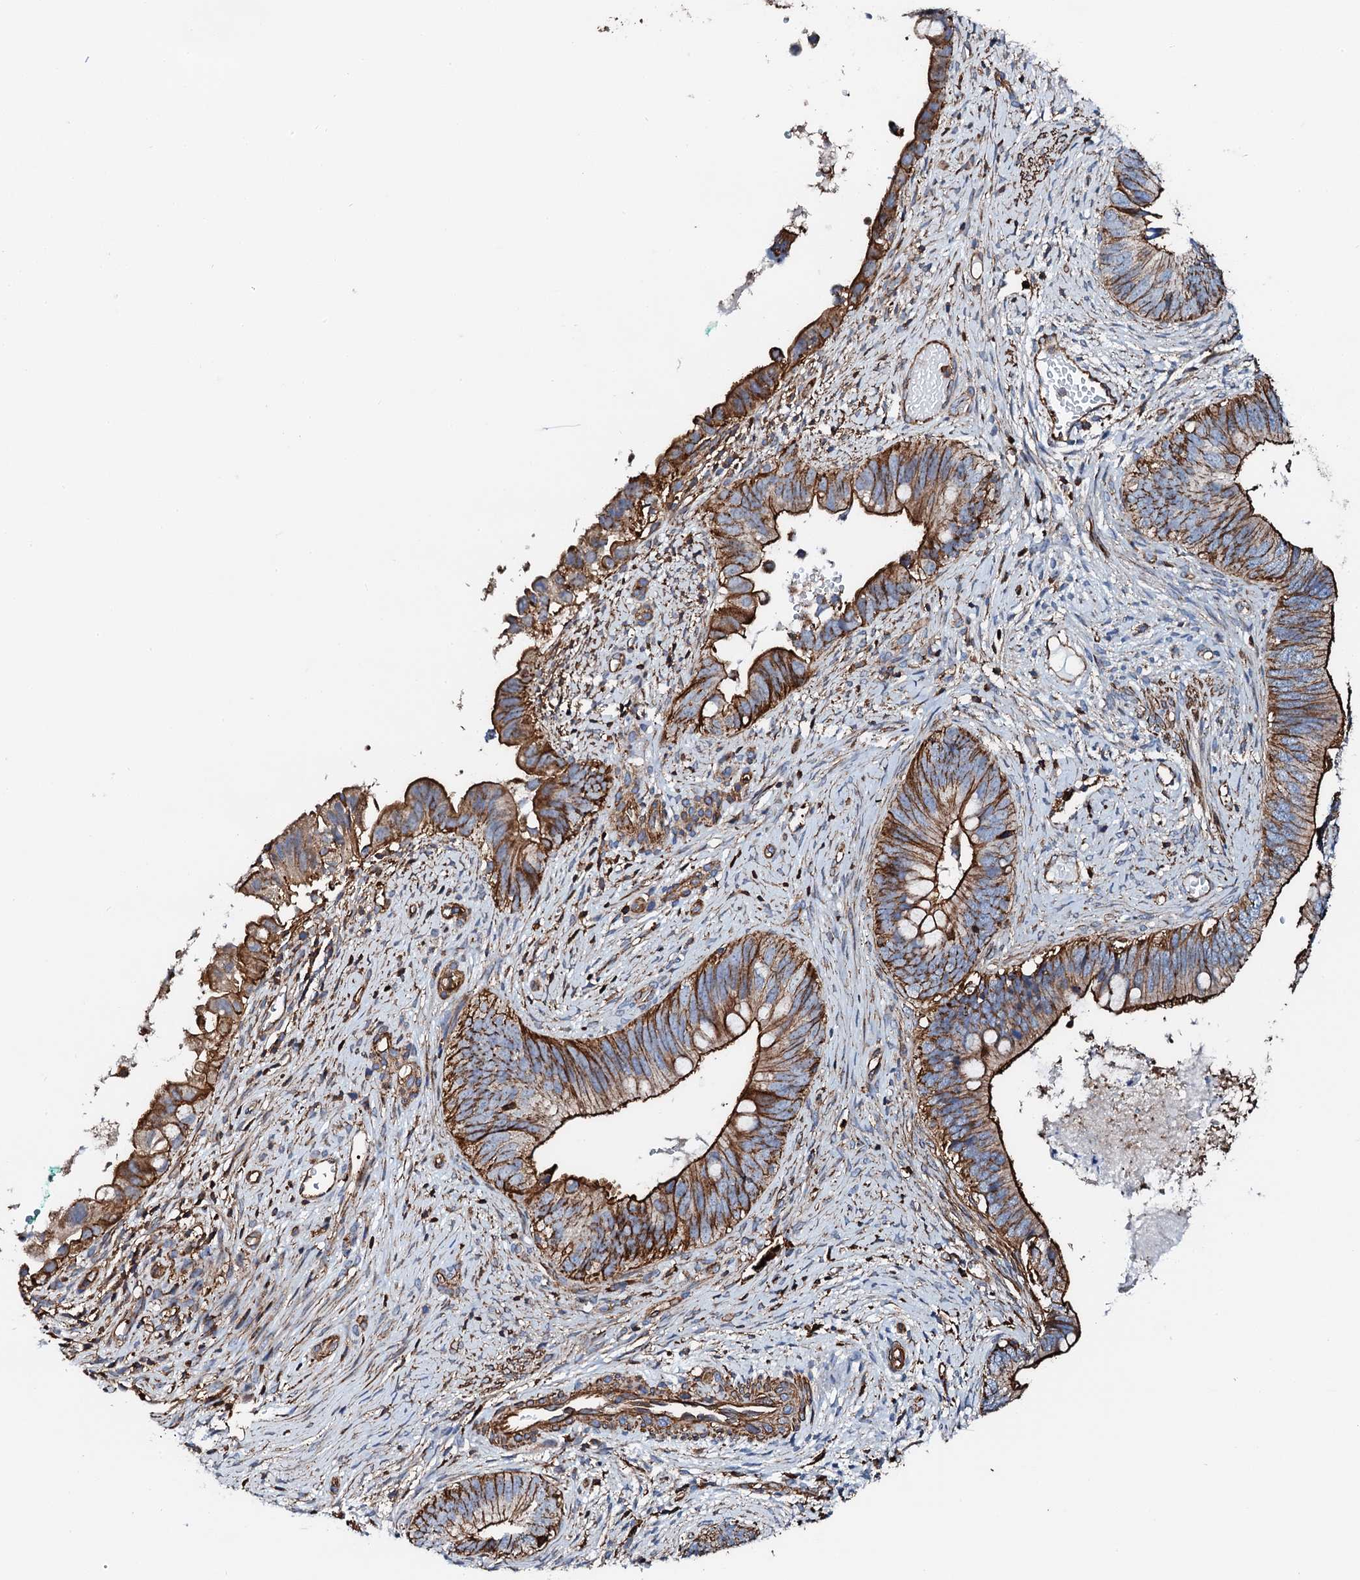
{"staining": {"intensity": "strong", "quantity": ">75%", "location": "cytoplasmic/membranous"}, "tissue": "cervical cancer", "cell_type": "Tumor cells", "image_type": "cancer", "snomed": [{"axis": "morphology", "description": "Adenocarcinoma, NOS"}, {"axis": "topography", "description": "Cervix"}], "caption": "Strong cytoplasmic/membranous staining is present in approximately >75% of tumor cells in cervical cancer (adenocarcinoma).", "gene": "INTS10", "patient": {"sex": "female", "age": 42}}